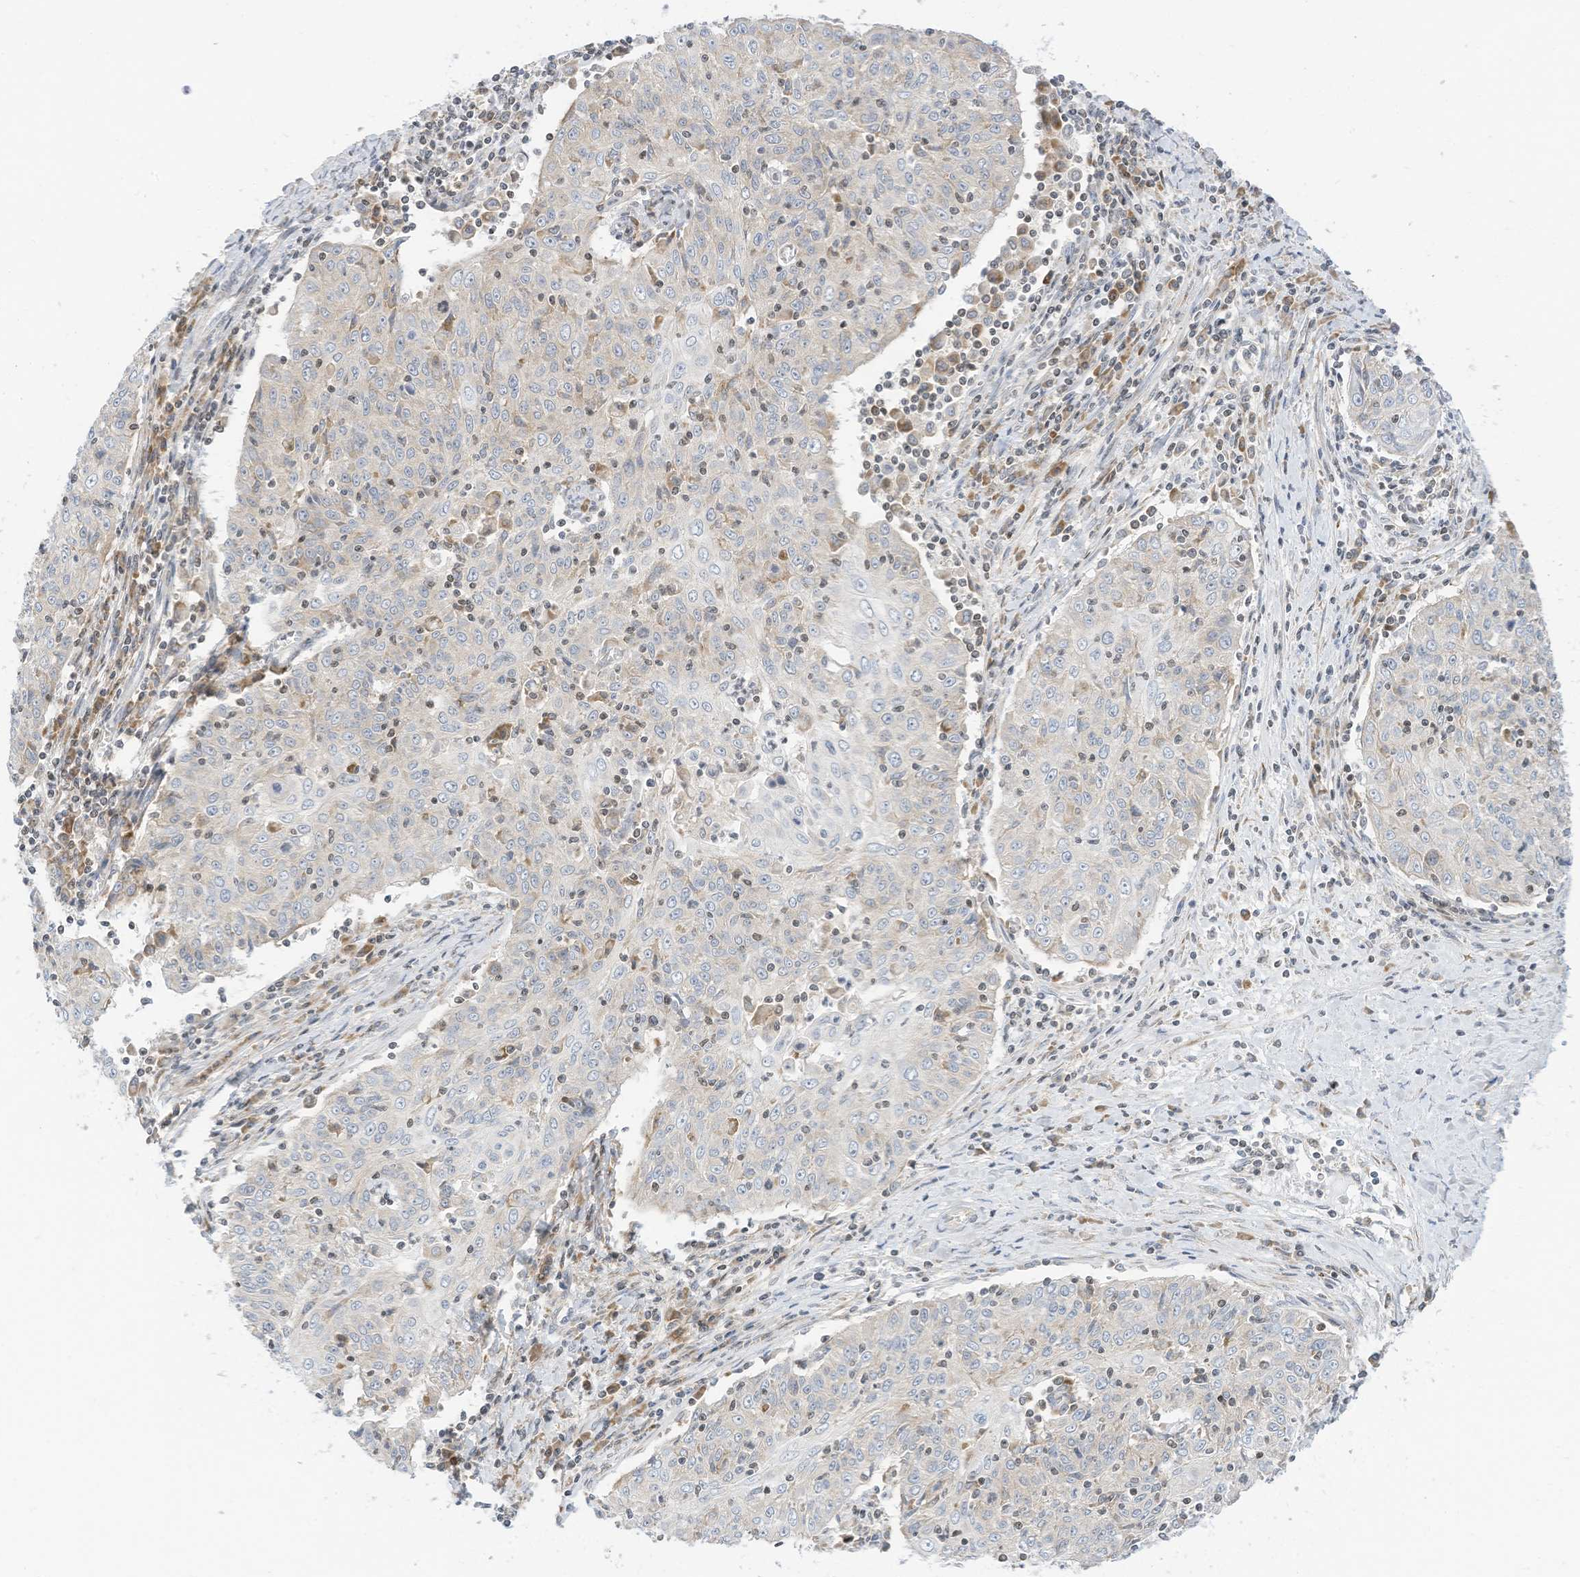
{"staining": {"intensity": "negative", "quantity": "none", "location": "none"}, "tissue": "cervical cancer", "cell_type": "Tumor cells", "image_type": "cancer", "snomed": [{"axis": "morphology", "description": "Squamous cell carcinoma, NOS"}, {"axis": "topography", "description": "Cervix"}], "caption": "Tumor cells show no significant expression in cervical cancer (squamous cell carcinoma).", "gene": "EDF1", "patient": {"sex": "female", "age": 48}}